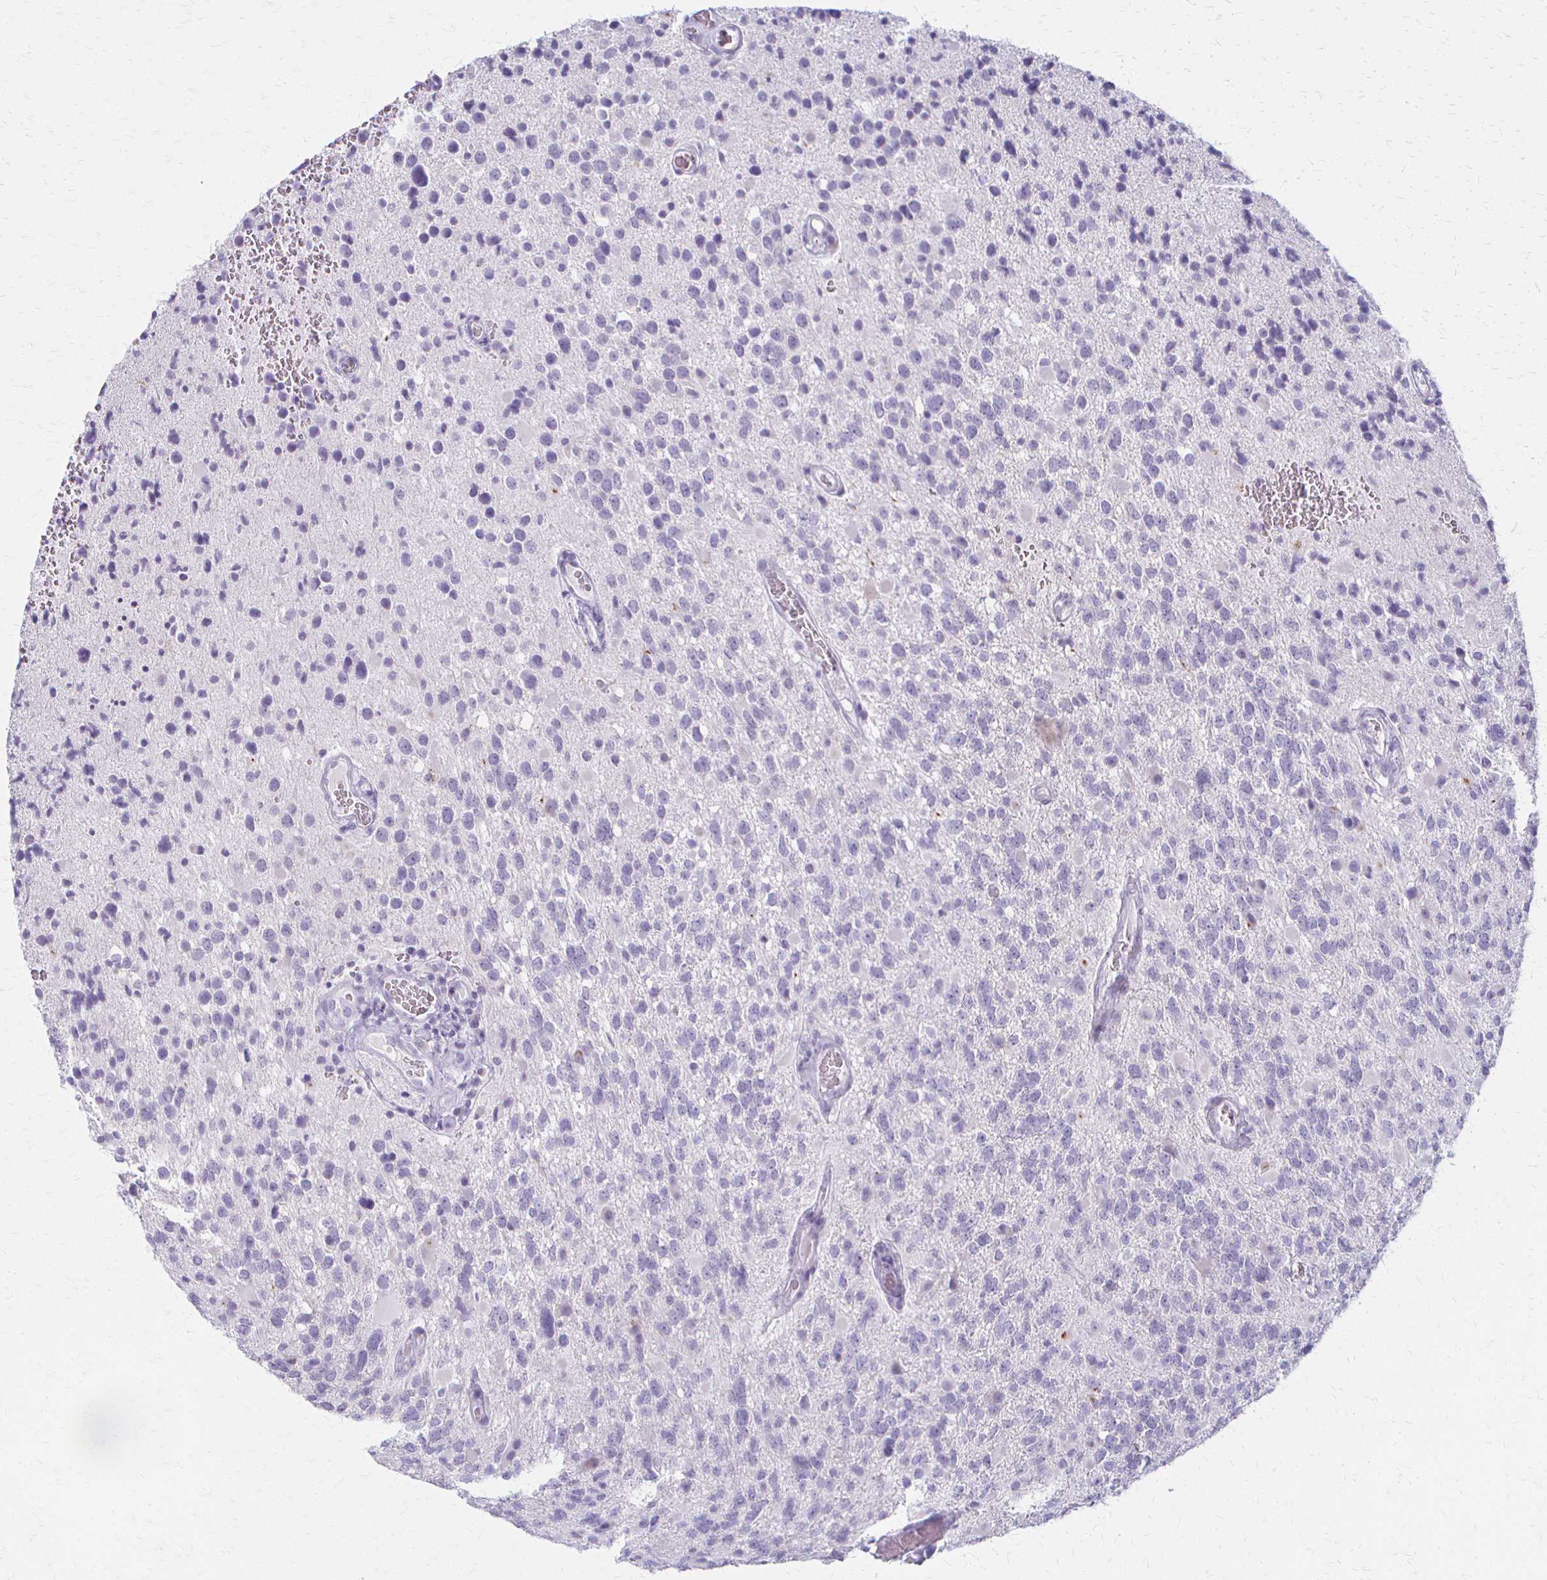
{"staining": {"intensity": "negative", "quantity": "none", "location": "none"}, "tissue": "glioma", "cell_type": "Tumor cells", "image_type": "cancer", "snomed": [{"axis": "morphology", "description": "Glioma, malignant, High grade"}, {"axis": "topography", "description": "Brain"}], "caption": "This micrograph is of malignant glioma (high-grade) stained with immunohistochemistry (IHC) to label a protein in brown with the nuclei are counter-stained blue. There is no positivity in tumor cells.", "gene": "ACP5", "patient": {"sex": "female", "age": 40}}